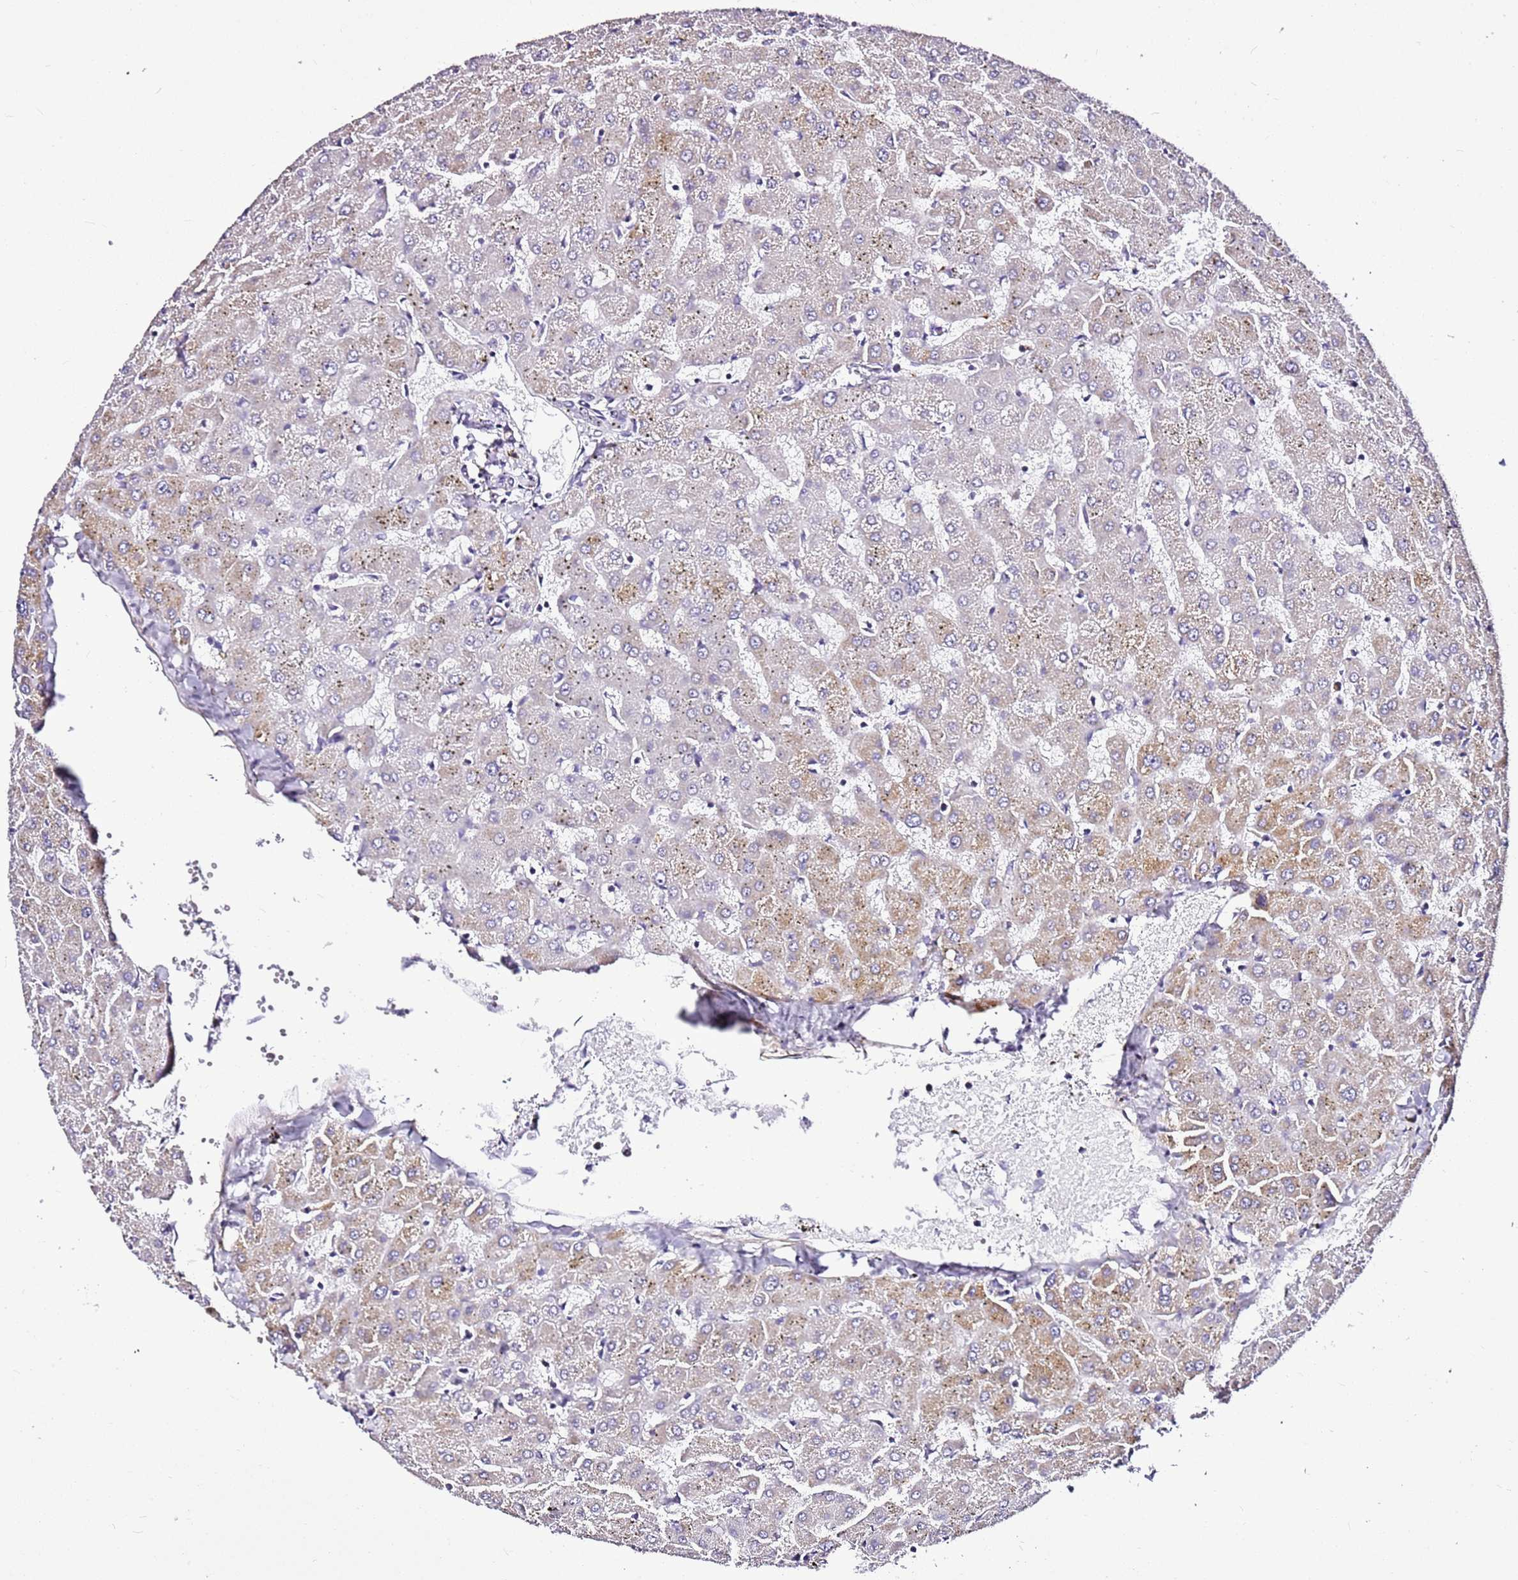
{"staining": {"intensity": "negative", "quantity": "none", "location": "none"}, "tissue": "liver", "cell_type": "Cholangiocytes", "image_type": "normal", "snomed": [{"axis": "morphology", "description": "Normal tissue, NOS"}, {"axis": "topography", "description": "Liver"}], "caption": "Liver stained for a protein using immunohistochemistry (IHC) demonstrates no expression cholangiocytes.", "gene": "SMIM4", "patient": {"sex": "female", "age": 63}}